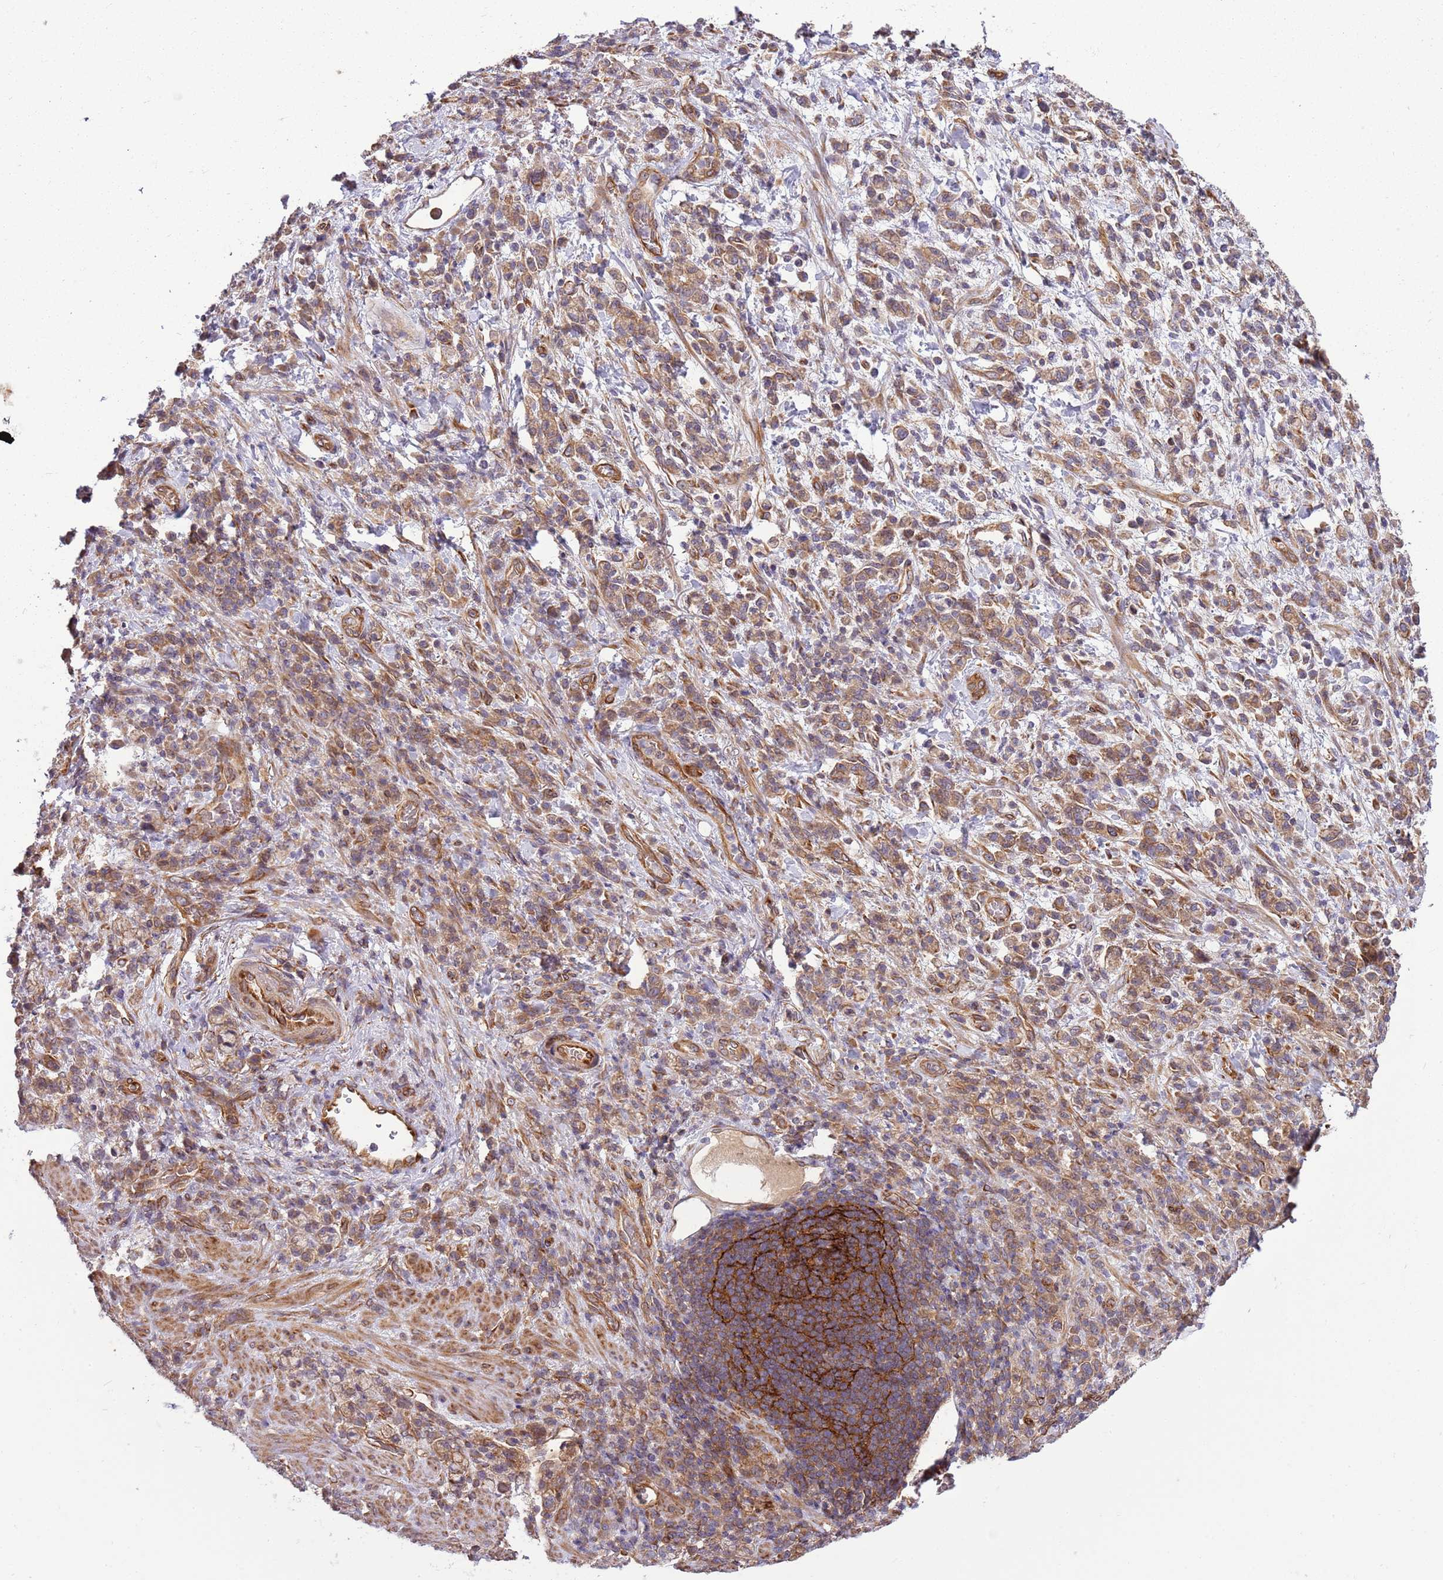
{"staining": {"intensity": "moderate", "quantity": ">75%", "location": "cytoplasmic/membranous"}, "tissue": "stomach cancer", "cell_type": "Tumor cells", "image_type": "cancer", "snomed": [{"axis": "morphology", "description": "Adenocarcinoma, NOS"}, {"axis": "topography", "description": "Stomach"}], "caption": "Immunohistochemistry of stomach cancer reveals medium levels of moderate cytoplasmic/membranous staining in about >75% of tumor cells. (Stains: DAB in brown, nuclei in blue, Microscopy: brightfield microscopy at high magnification).", "gene": "GNL1", "patient": {"sex": "male", "age": 76}}